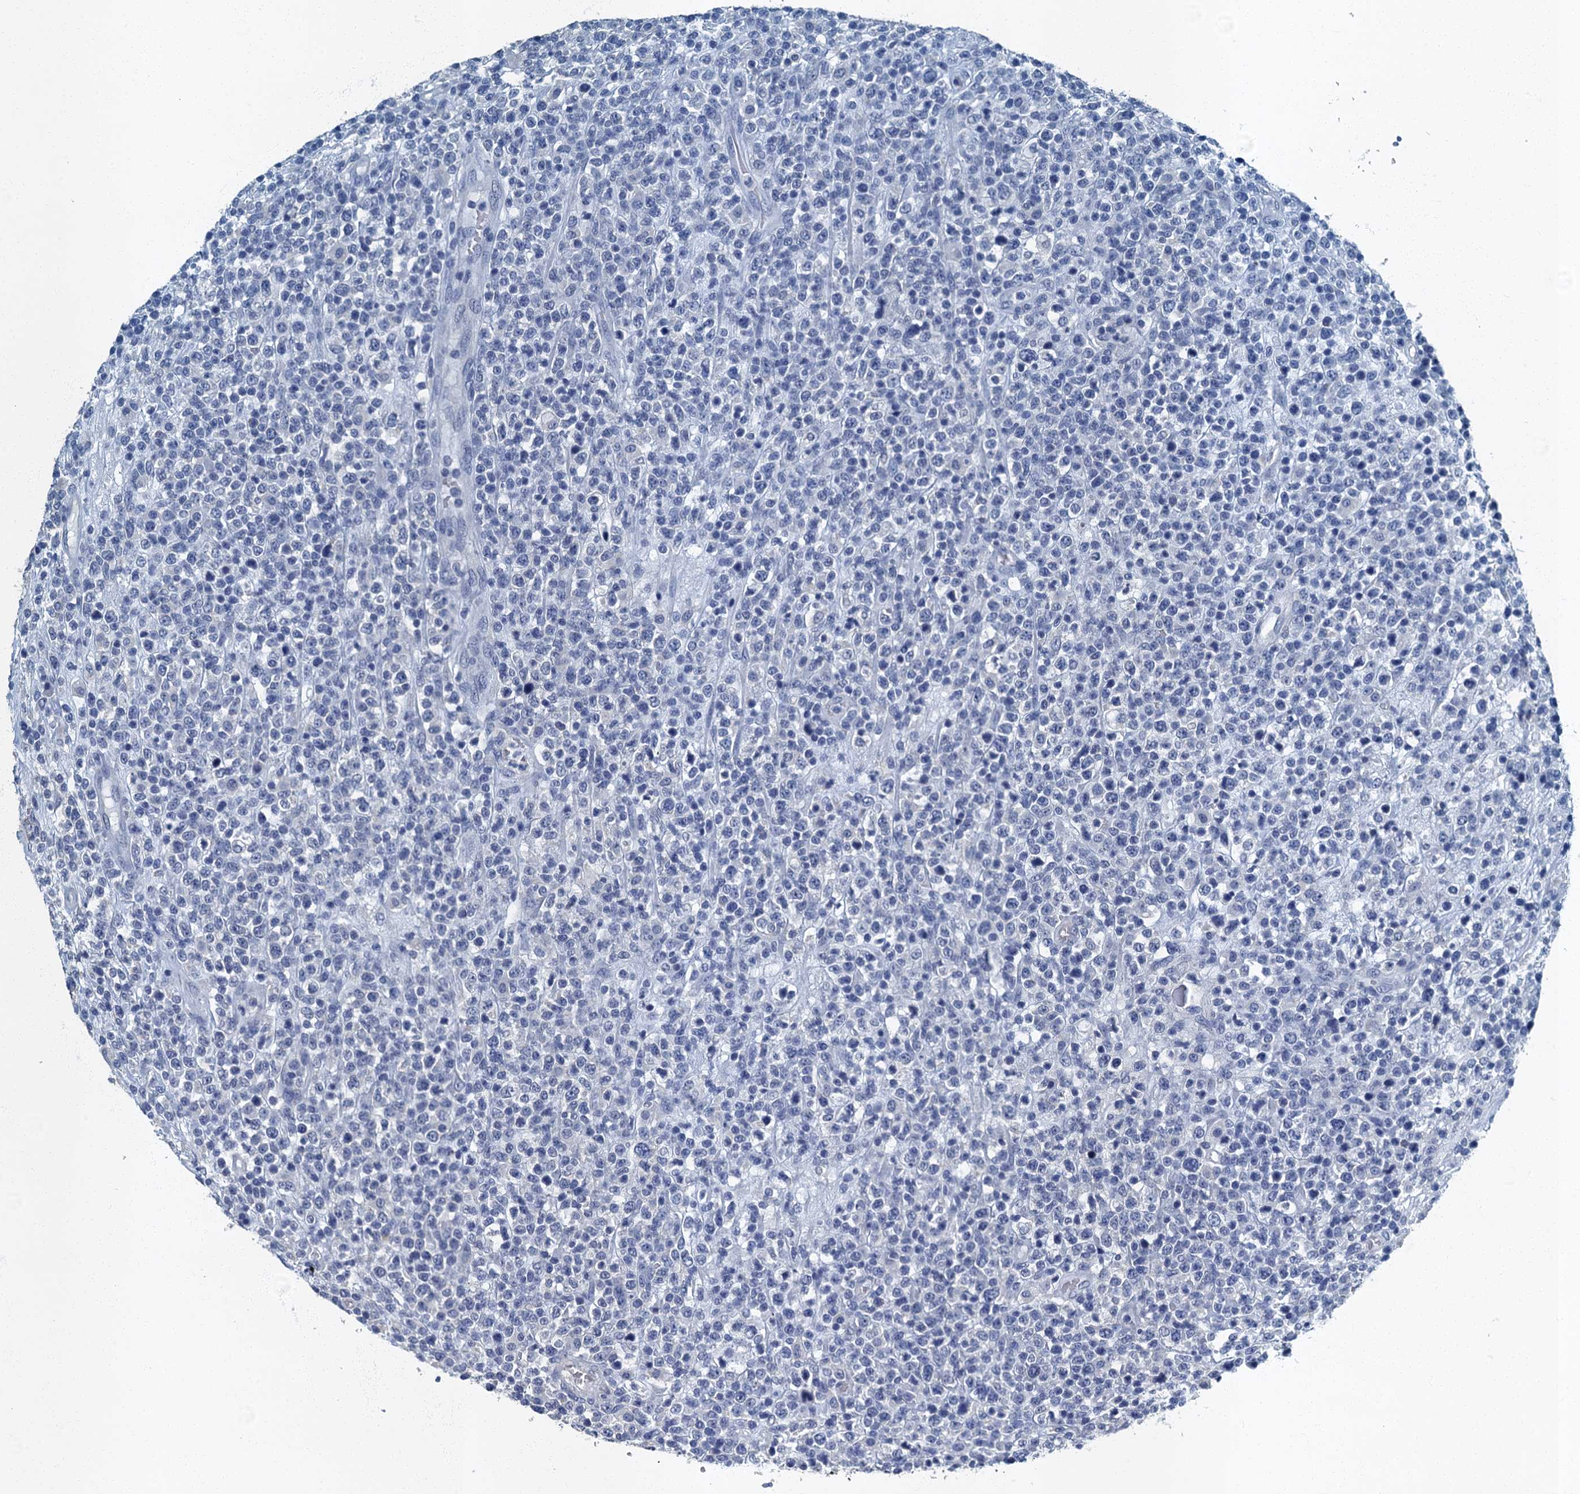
{"staining": {"intensity": "negative", "quantity": "none", "location": "none"}, "tissue": "lymphoma", "cell_type": "Tumor cells", "image_type": "cancer", "snomed": [{"axis": "morphology", "description": "Malignant lymphoma, non-Hodgkin's type, High grade"}, {"axis": "topography", "description": "Colon"}], "caption": "An immunohistochemistry (IHC) micrograph of high-grade malignant lymphoma, non-Hodgkin's type is shown. There is no staining in tumor cells of high-grade malignant lymphoma, non-Hodgkin's type.", "gene": "GADL1", "patient": {"sex": "female", "age": 53}}